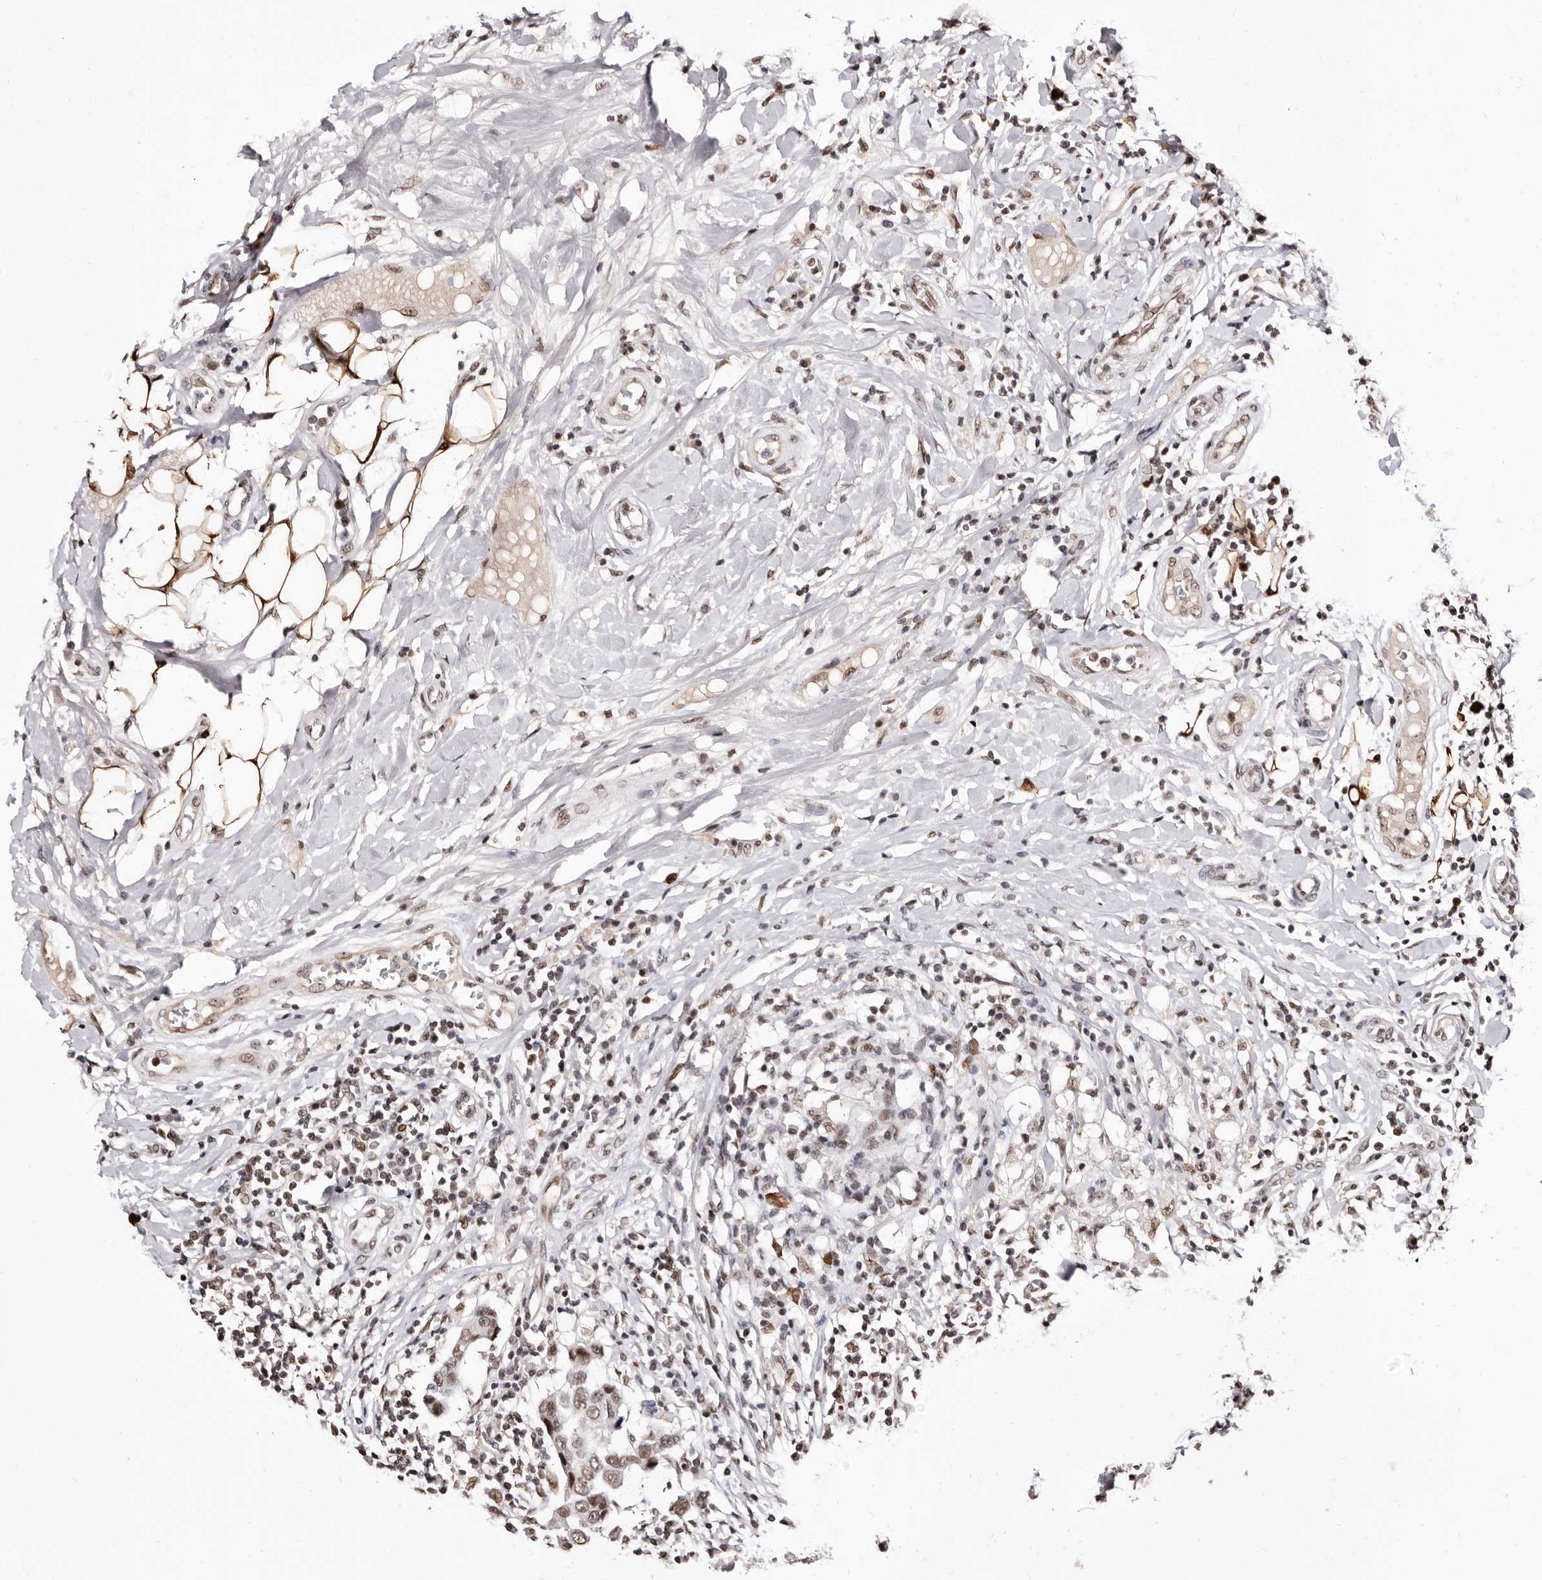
{"staining": {"intensity": "moderate", "quantity": ">75%", "location": "nuclear"}, "tissue": "breast cancer", "cell_type": "Tumor cells", "image_type": "cancer", "snomed": [{"axis": "morphology", "description": "Duct carcinoma"}, {"axis": "topography", "description": "Breast"}], "caption": "IHC staining of breast intraductal carcinoma, which demonstrates medium levels of moderate nuclear staining in approximately >75% of tumor cells indicating moderate nuclear protein expression. The staining was performed using DAB (brown) for protein detection and nuclei were counterstained in hematoxylin (blue).", "gene": "ANAPC11", "patient": {"sex": "female", "age": 27}}